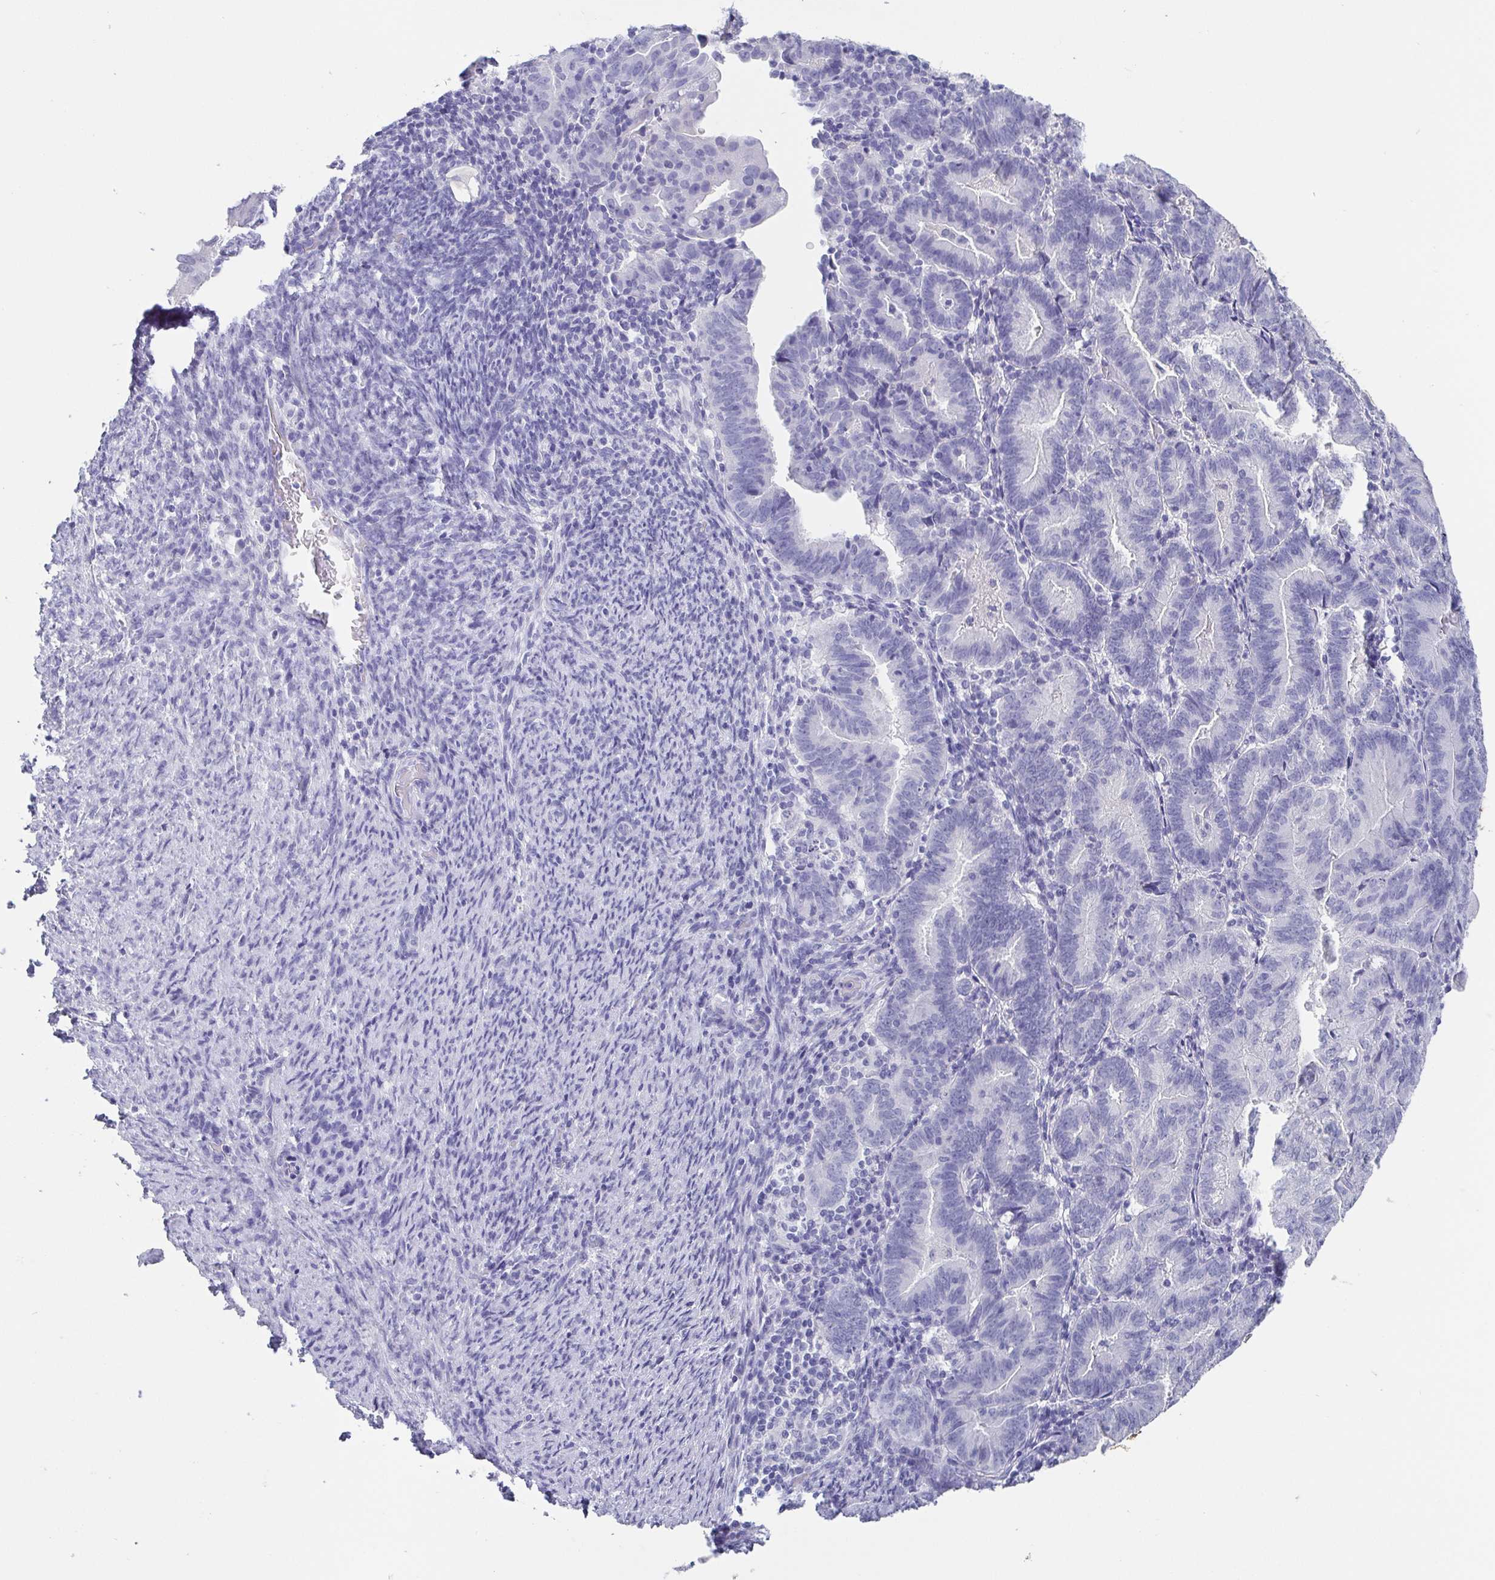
{"staining": {"intensity": "negative", "quantity": "none", "location": "none"}, "tissue": "endometrial cancer", "cell_type": "Tumor cells", "image_type": "cancer", "snomed": [{"axis": "morphology", "description": "Adenocarcinoma, NOS"}, {"axis": "topography", "description": "Endometrium"}], "caption": "The immunohistochemistry (IHC) micrograph has no significant staining in tumor cells of endometrial cancer tissue.", "gene": "SCGN", "patient": {"sex": "female", "age": 70}}